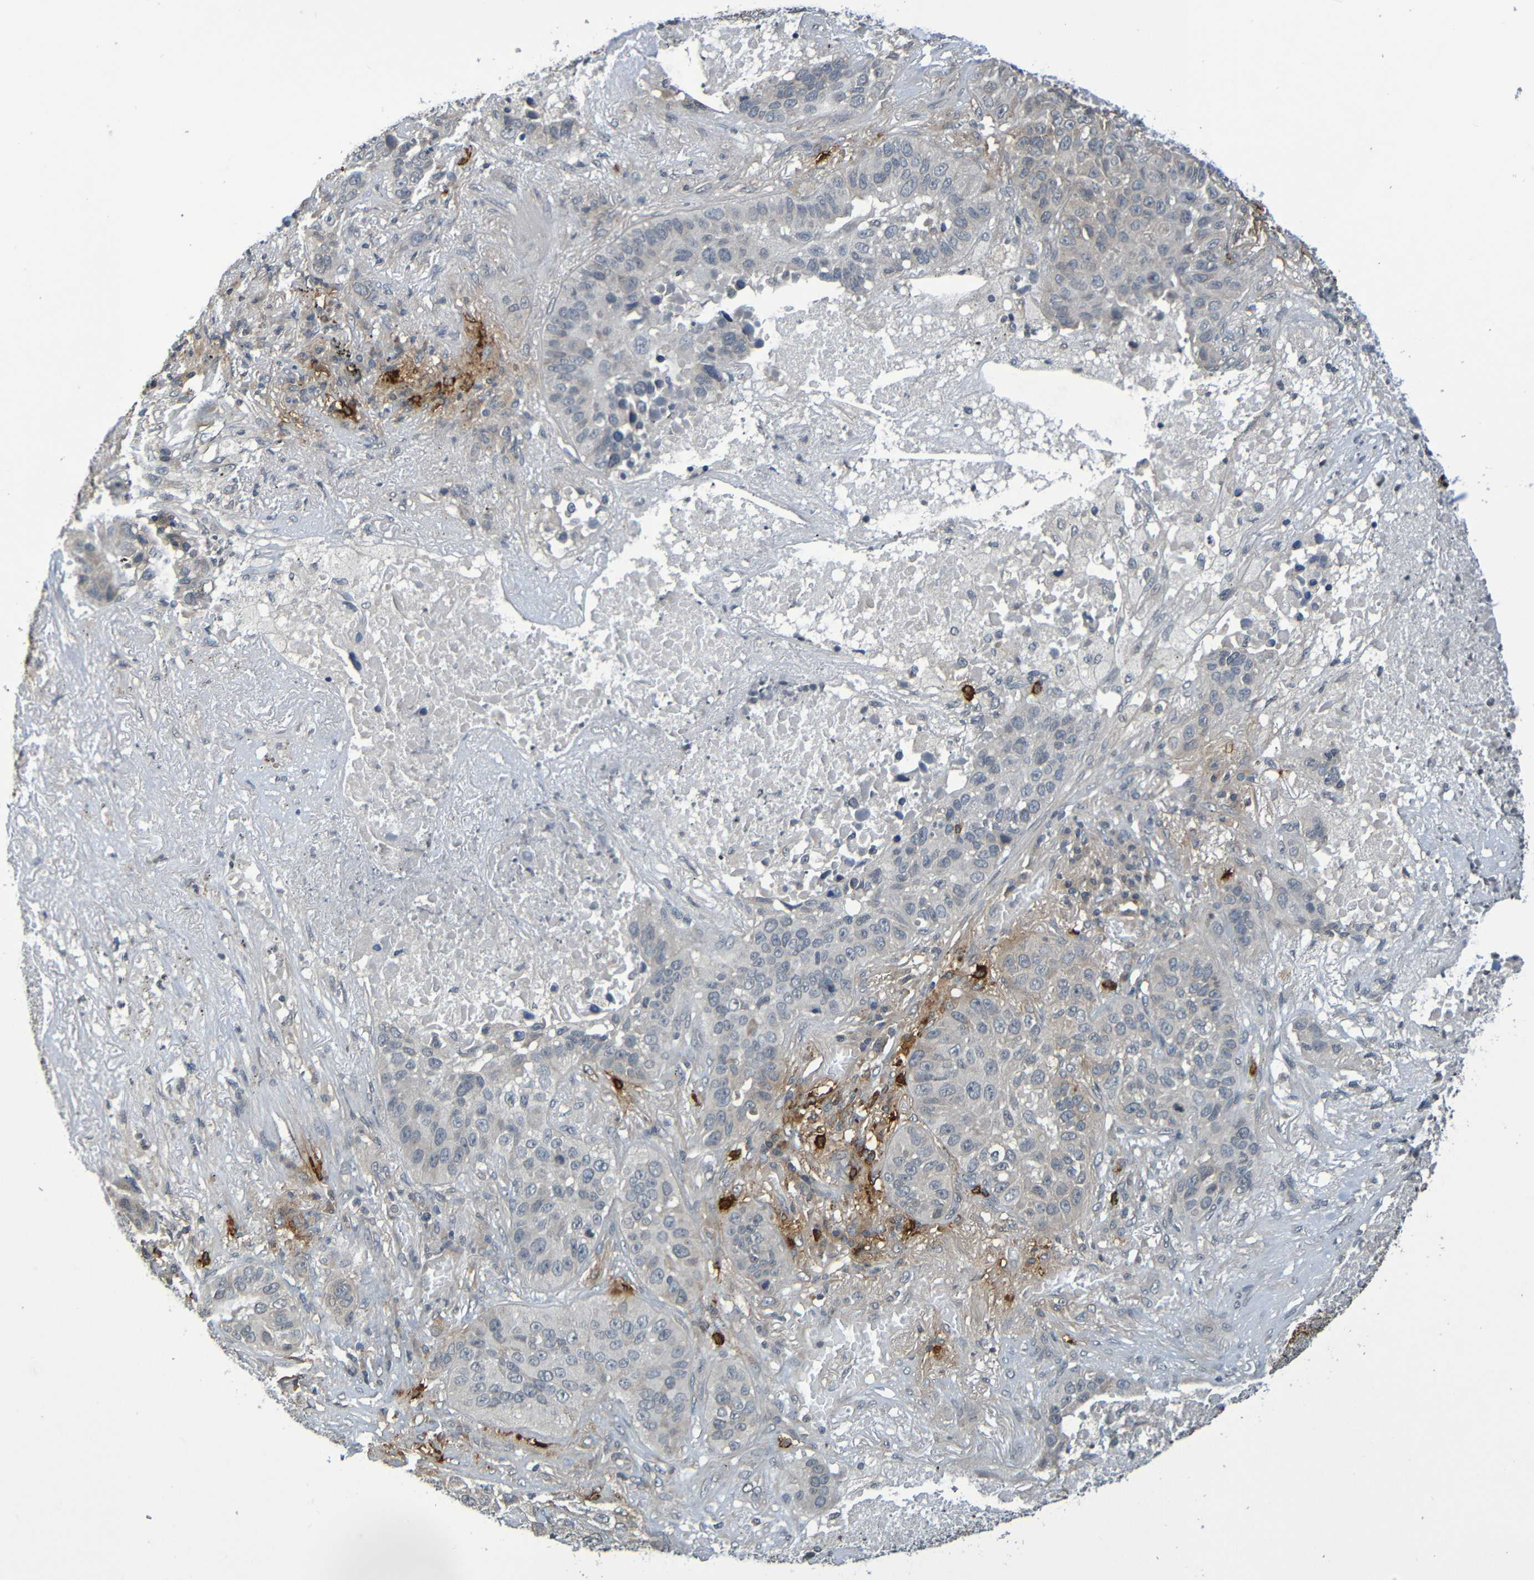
{"staining": {"intensity": "negative", "quantity": "none", "location": "none"}, "tissue": "lung cancer", "cell_type": "Tumor cells", "image_type": "cancer", "snomed": [{"axis": "morphology", "description": "Squamous cell carcinoma, NOS"}, {"axis": "topography", "description": "Lung"}], "caption": "A high-resolution histopathology image shows immunohistochemistry (IHC) staining of lung cancer, which displays no significant expression in tumor cells.", "gene": "C3AR1", "patient": {"sex": "male", "age": 57}}